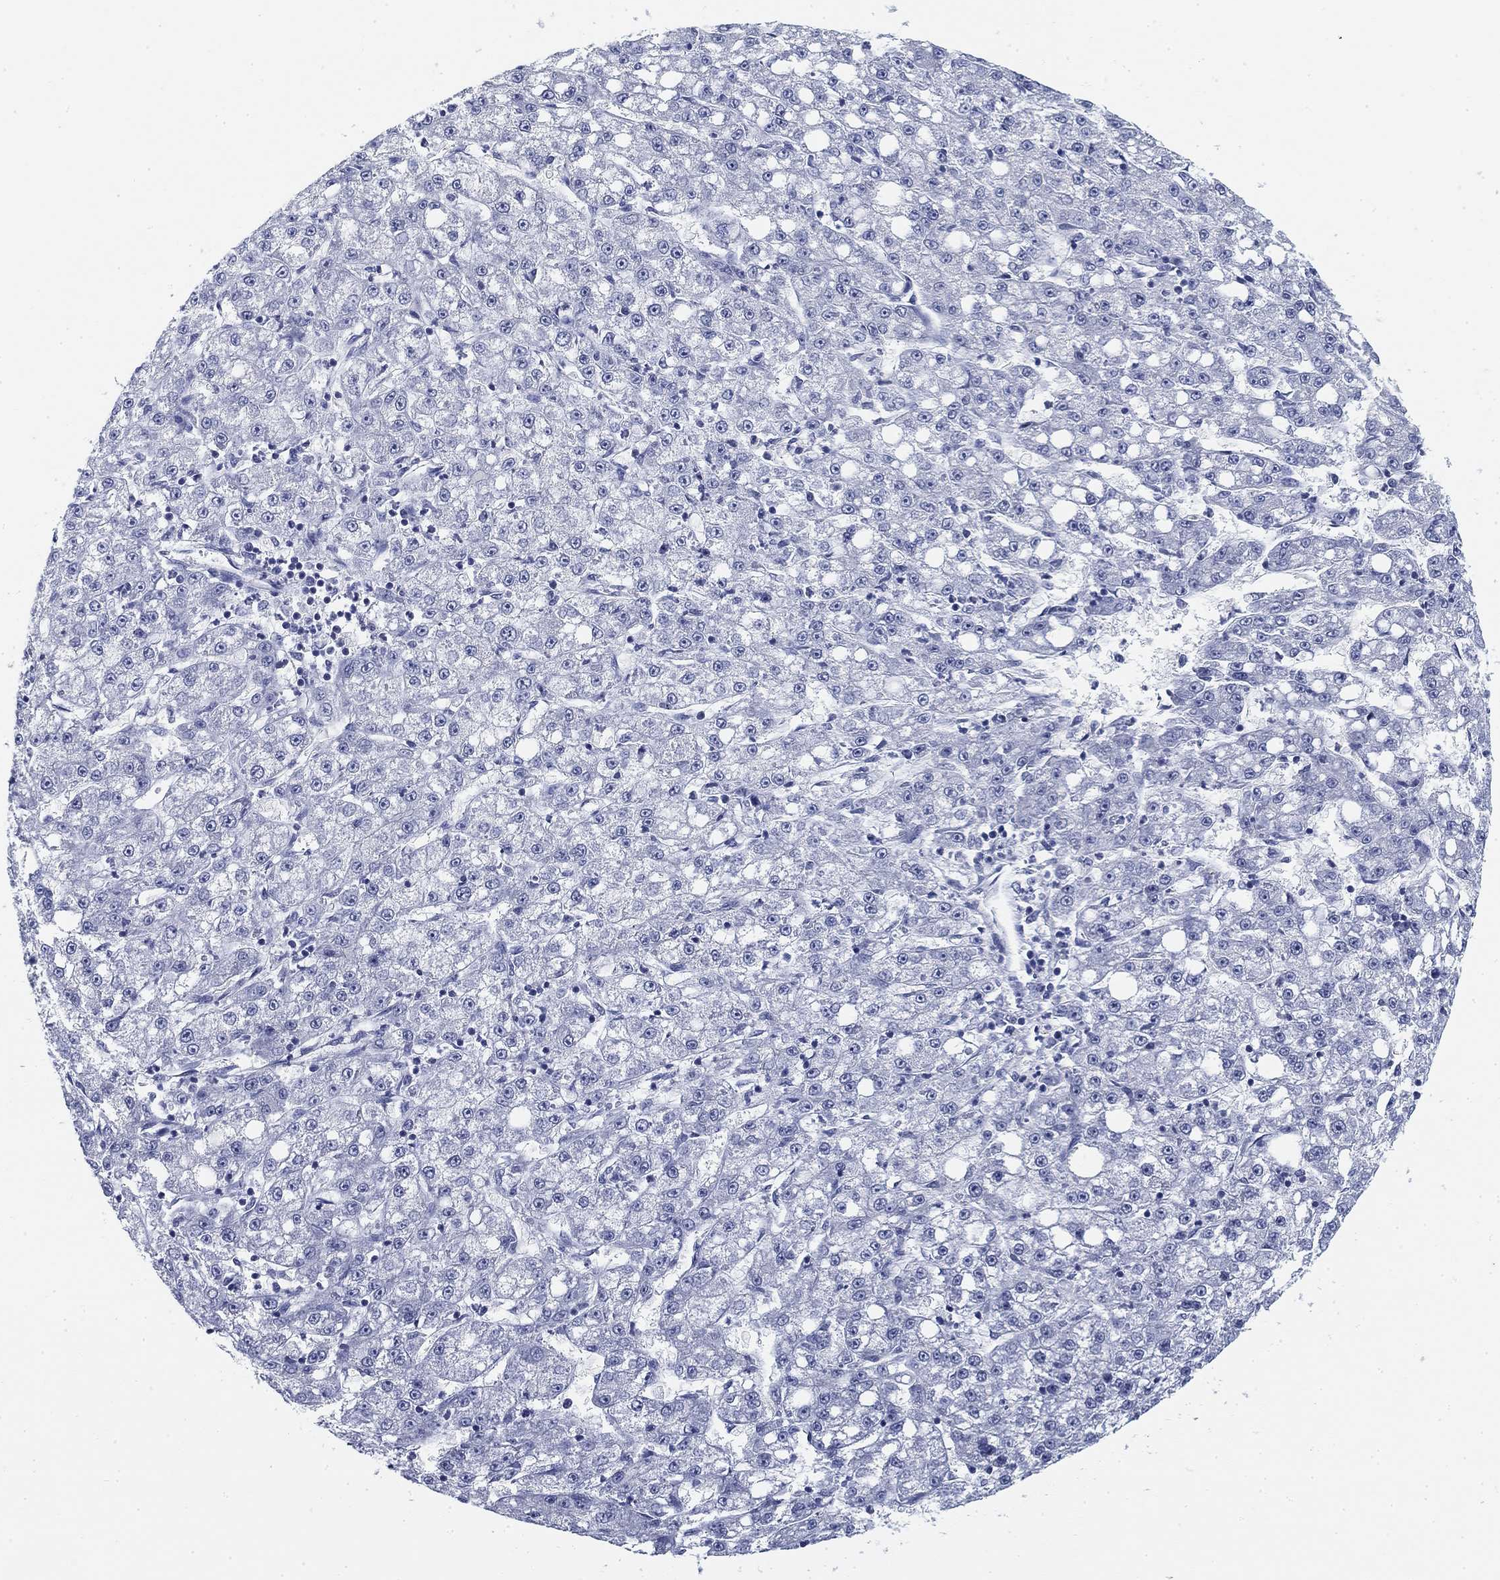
{"staining": {"intensity": "negative", "quantity": "none", "location": "none"}, "tissue": "liver cancer", "cell_type": "Tumor cells", "image_type": "cancer", "snomed": [{"axis": "morphology", "description": "Carcinoma, Hepatocellular, NOS"}, {"axis": "topography", "description": "Liver"}], "caption": "The photomicrograph shows no significant expression in tumor cells of liver cancer (hepatocellular carcinoma).", "gene": "SLC2A5", "patient": {"sex": "female", "age": 65}}